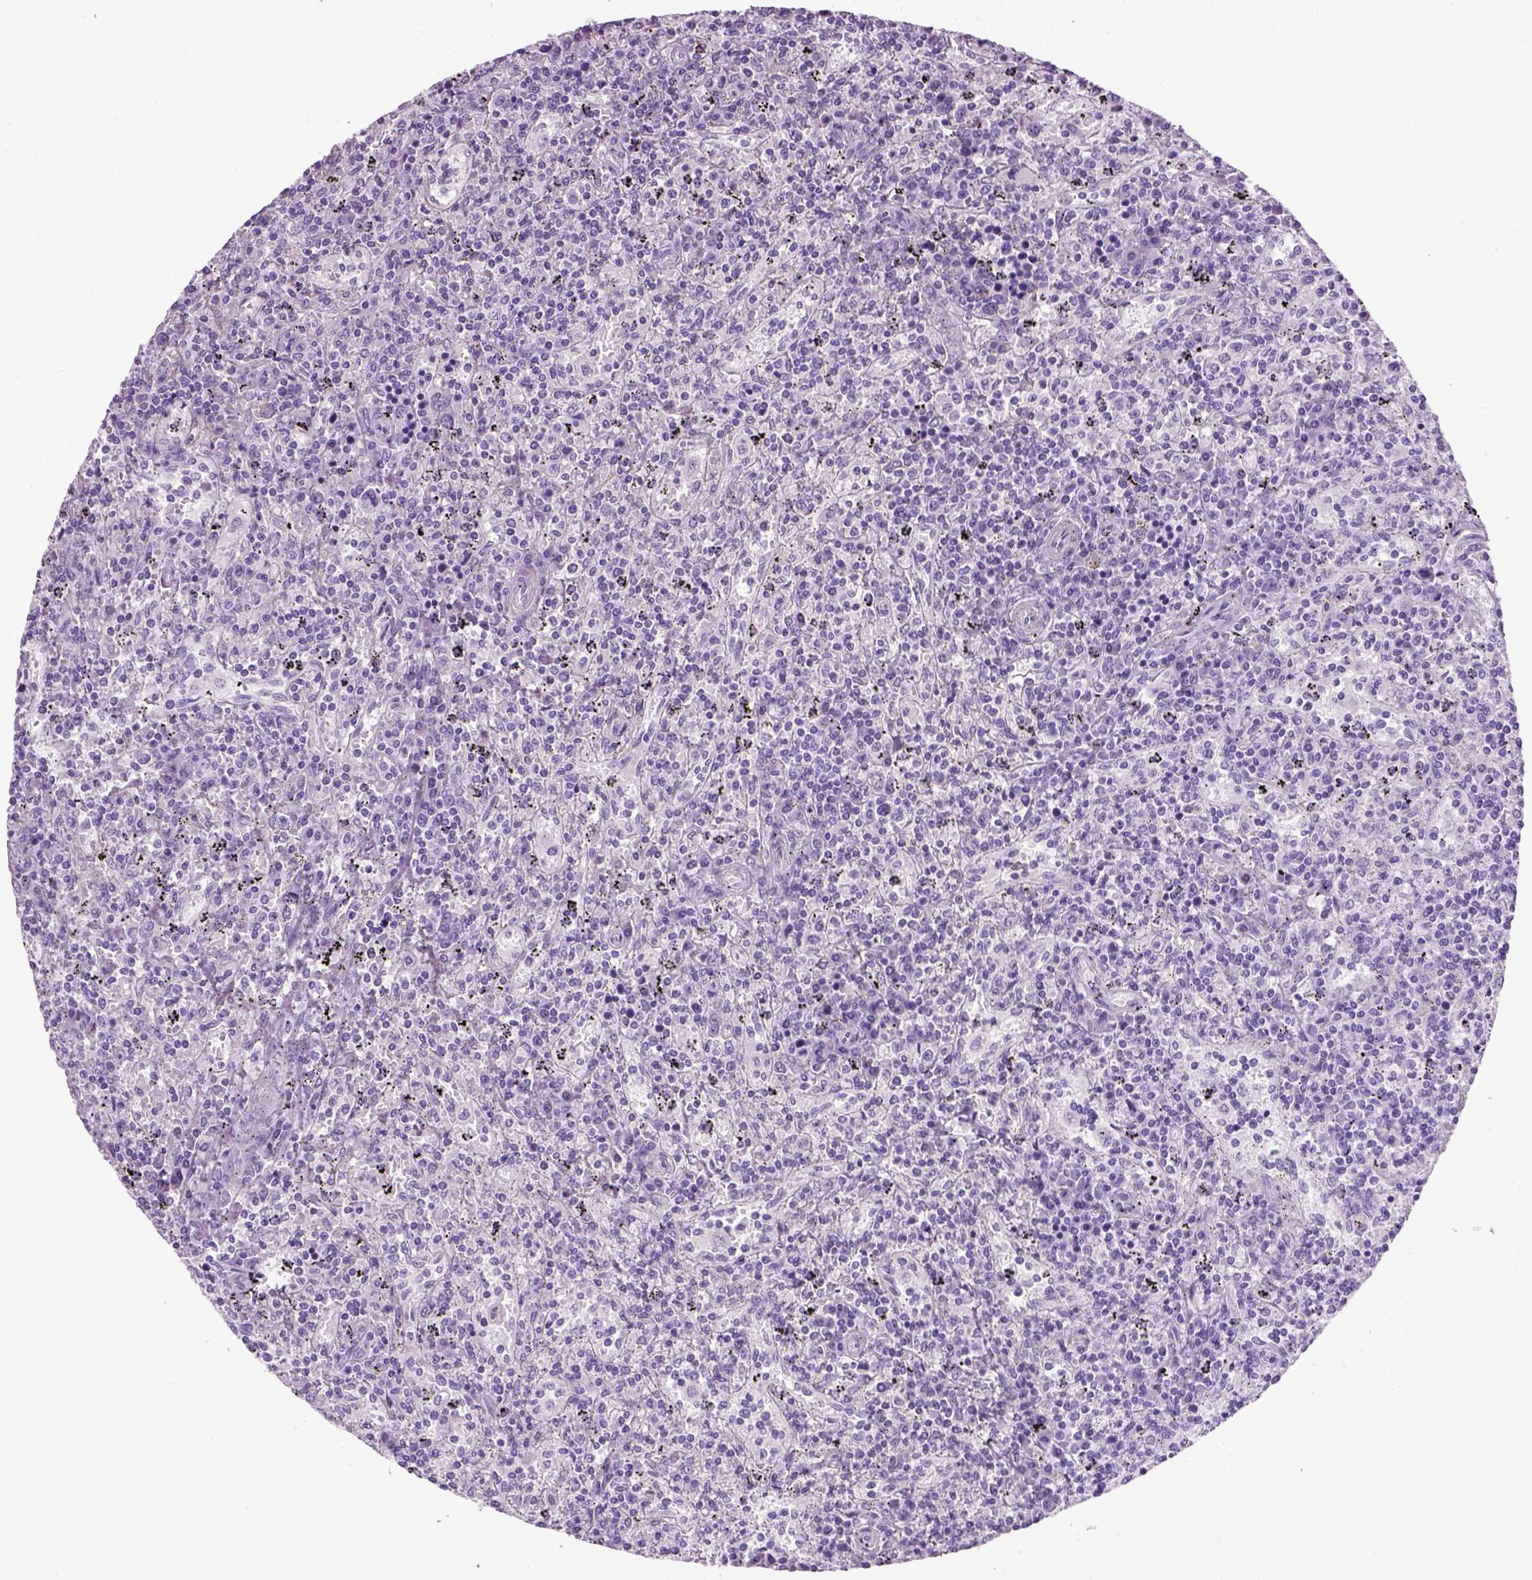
{"staining": {"intensity": "negative", "quantity": "none", "location": "none"}, "tissue": "lymphoma", "cell_type": "Tumor cells", "image_type": "cancer", "snomed": [{"axis": "morphology", "description": "Malignant lymphoma, non-Hodgkin's type, Low grade"}, {"axis": "topography", "description": "Spleen"}], "caption": "A high-resolution micrograph shows immunohistochemistry (IHC) staining of malignant lymphoma, non-Hodgkin's type (low-grade), which shows no significant staining in tumor cells.", "gene": "FAM161A", "patient": {"sex": "male", "age": 62}}